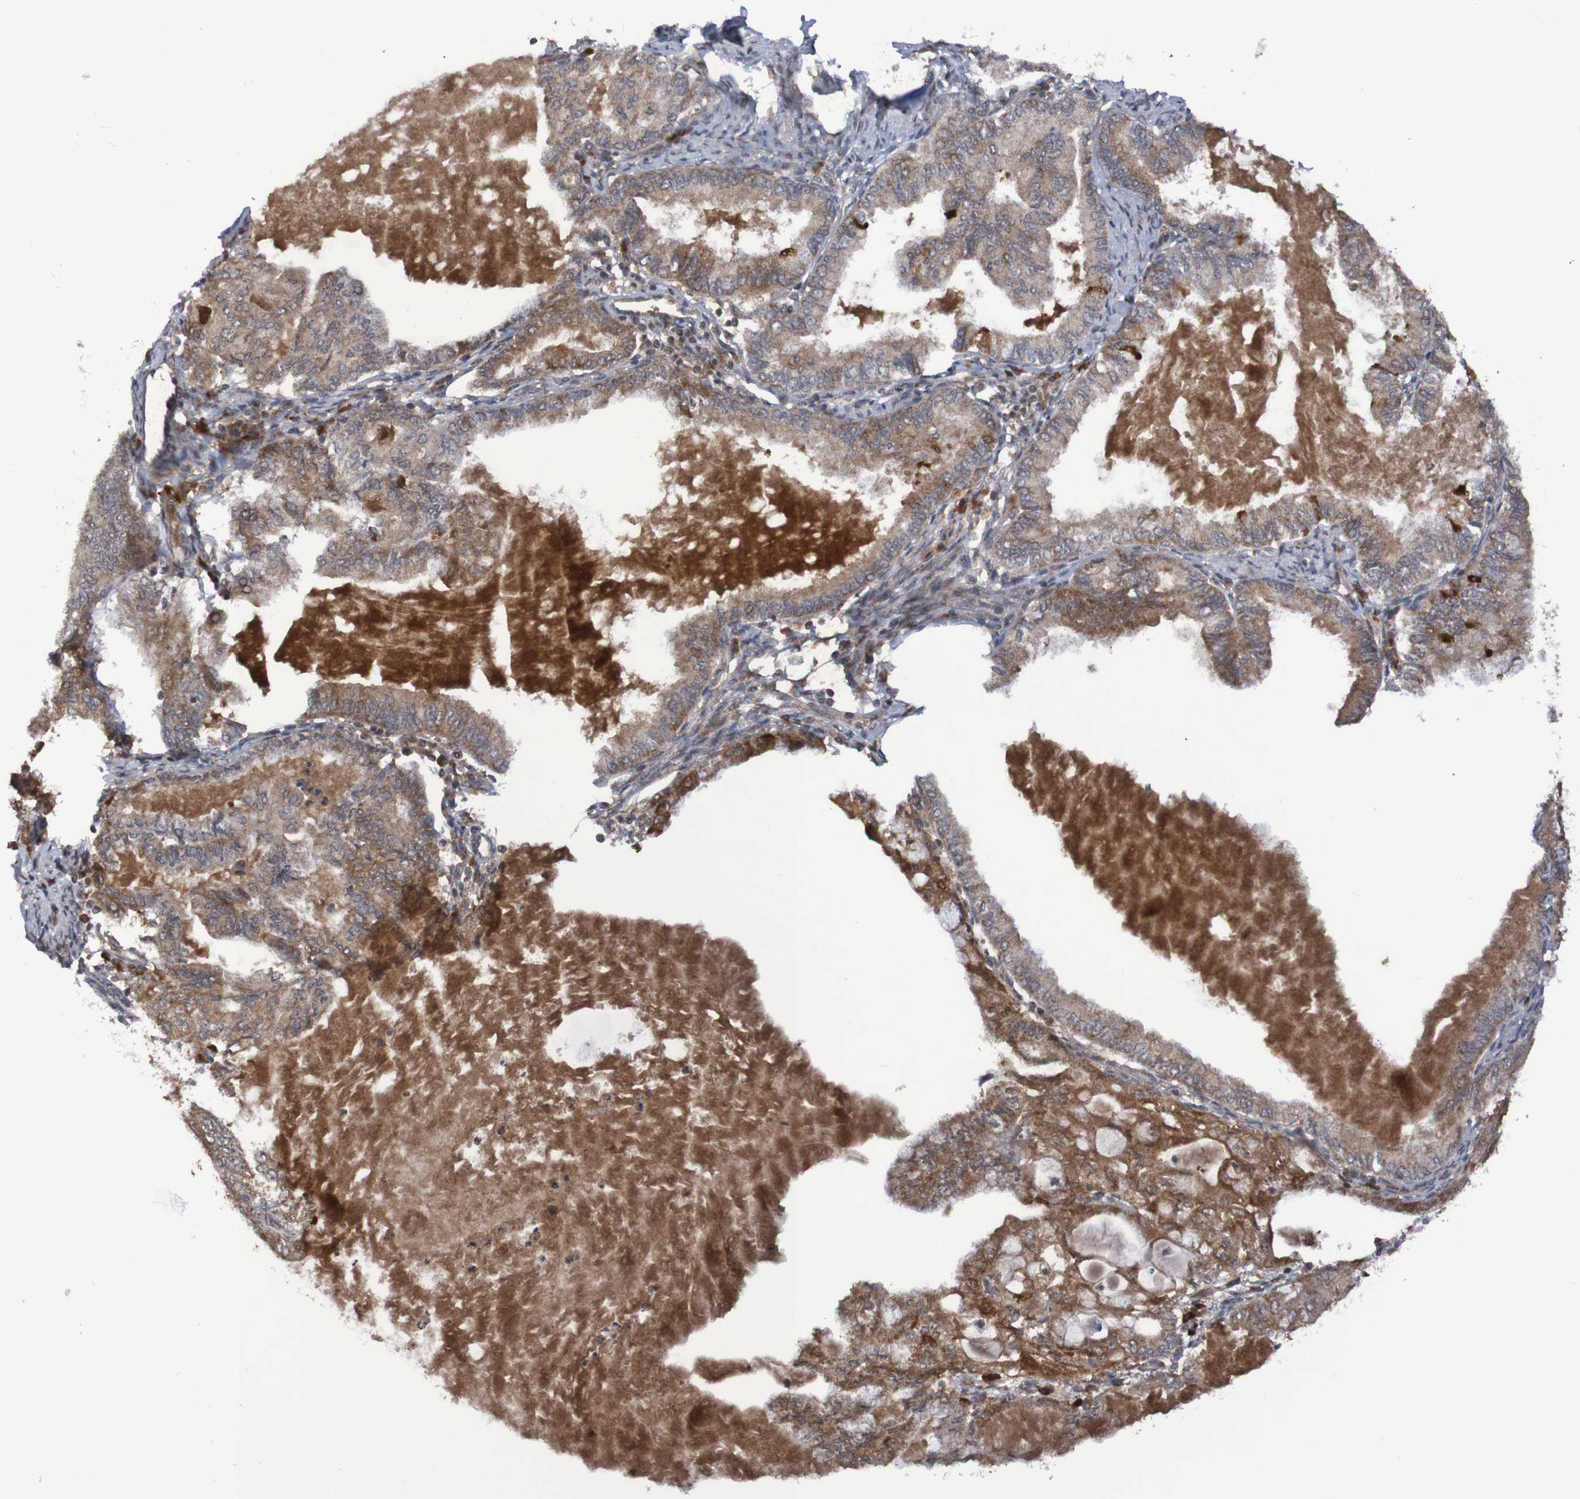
{"staining": {"intensity": "weak", "quantity": ">75%", "location": "cytoplasmic/membranous"}, "tissue": "endometrial cancer", "cell_type": "Tumor cells", "image_type": "cancer", "snomed": [{"axis": "morphology", "description": "Adenocarcinoma, NOS"}, {"axis": "topography", "description": "Endometrium"}], "caption": "About >75% of tumor cells in human endometrial adenocarcinoma demonstrate weak cytoplasmic/membranous protein staining as visualized by brown immunohistochemical staining.", "gene": "ITLN1", "patient": {"sex": "female", "age": 86}}